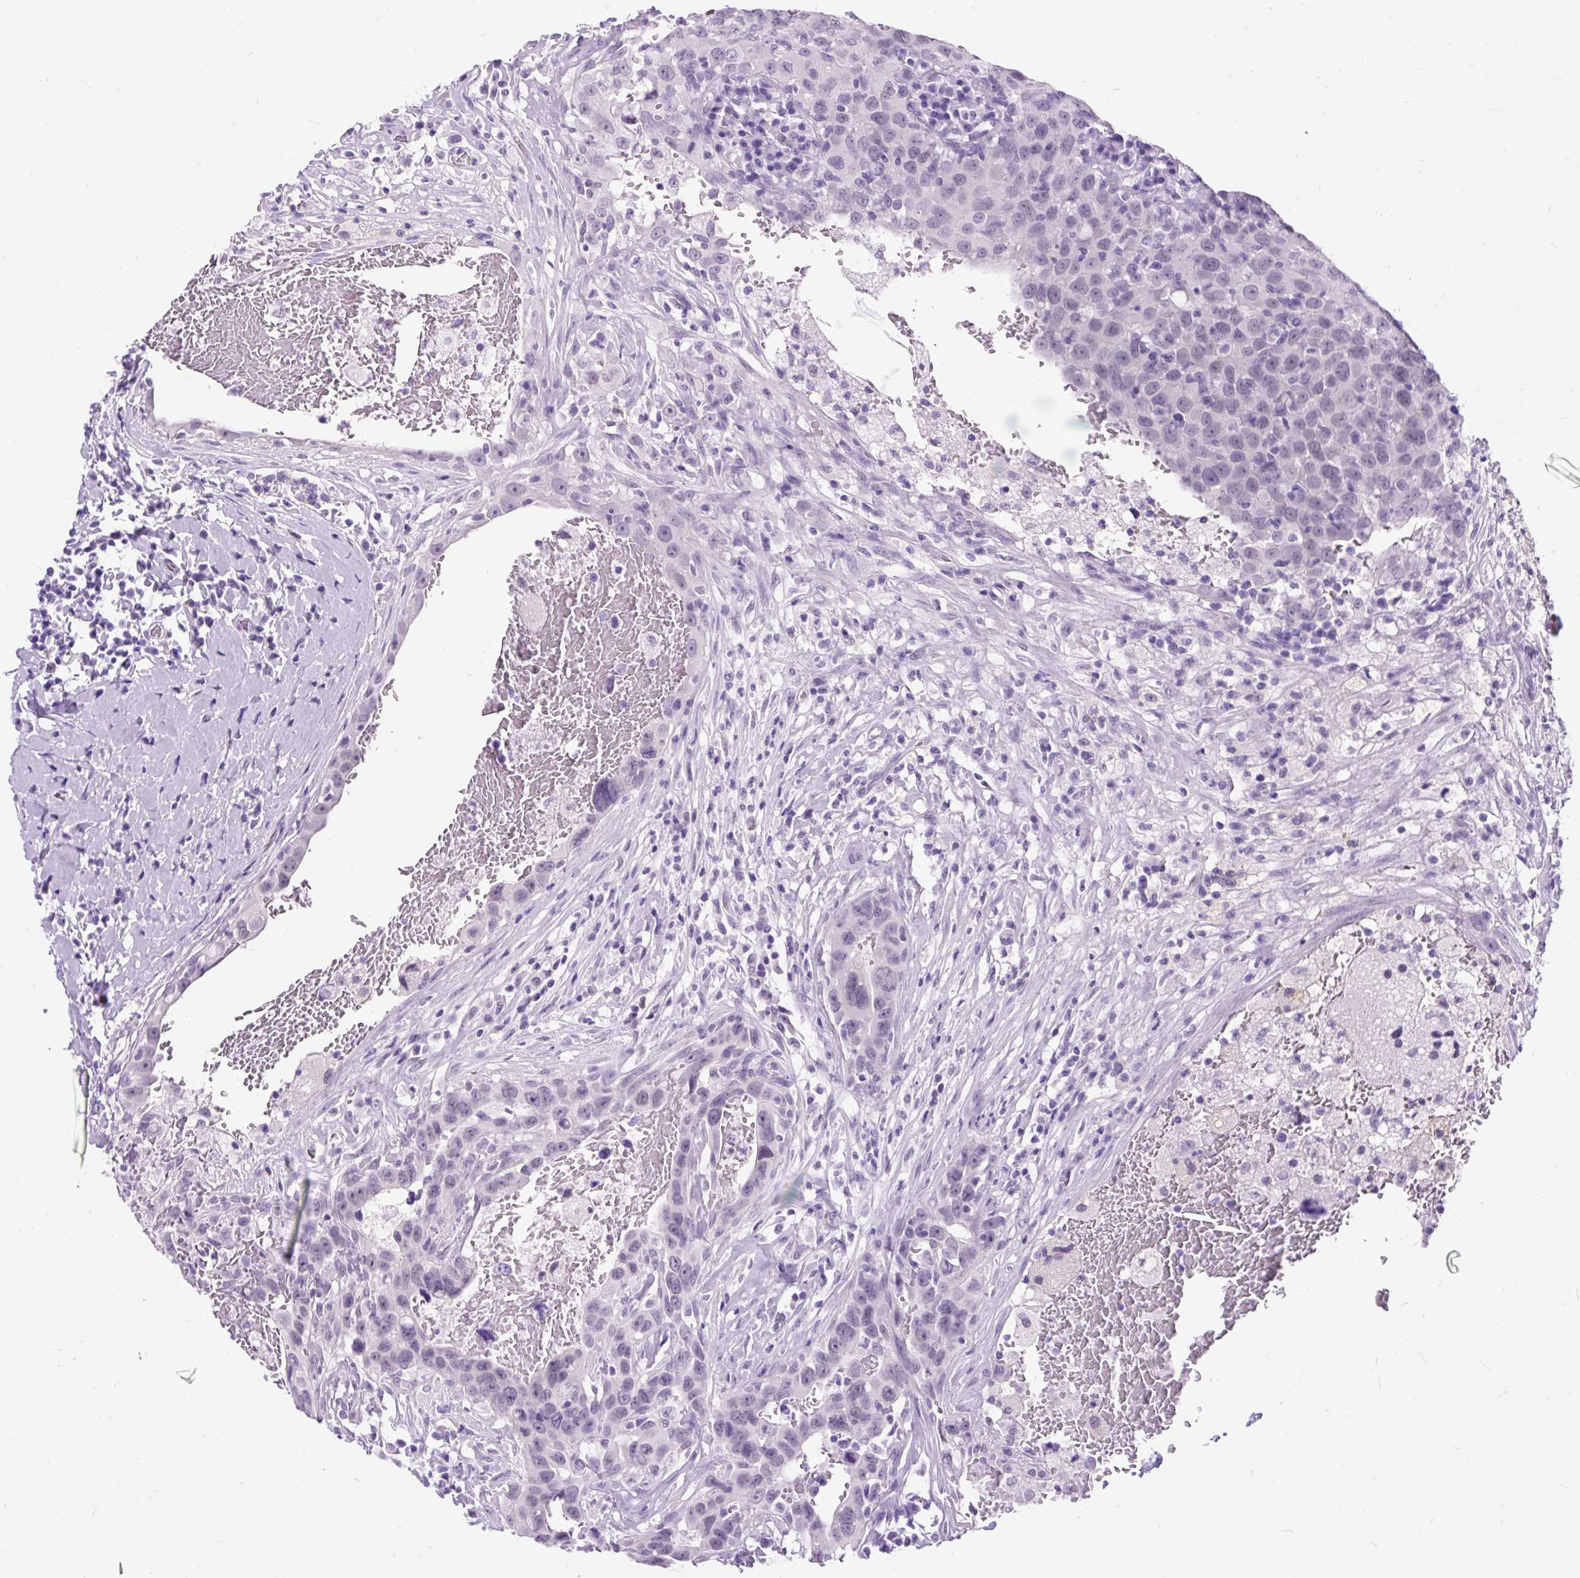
{"staining": {"intensity": "negative", "quantity": "none", "location": "none"}, "tissue": "breast cancer", "cell_type": "Tumor cells", "image_type": "cancer", "snomed": [{"axis": "morphology", "description": "Duct carcinoma"}, {"axis": "topography", "description": "Breast"}], "caption": "IHC image of breast intraductal carcinoma stained for a protein (brown), which demonstrates no positivity in tumor cells. (Brightfield microscopy of DAB immunohistochemistry at high magnification).", "gene": "SCGB1A1", "patient": {"sex": "female", "age": 27}}